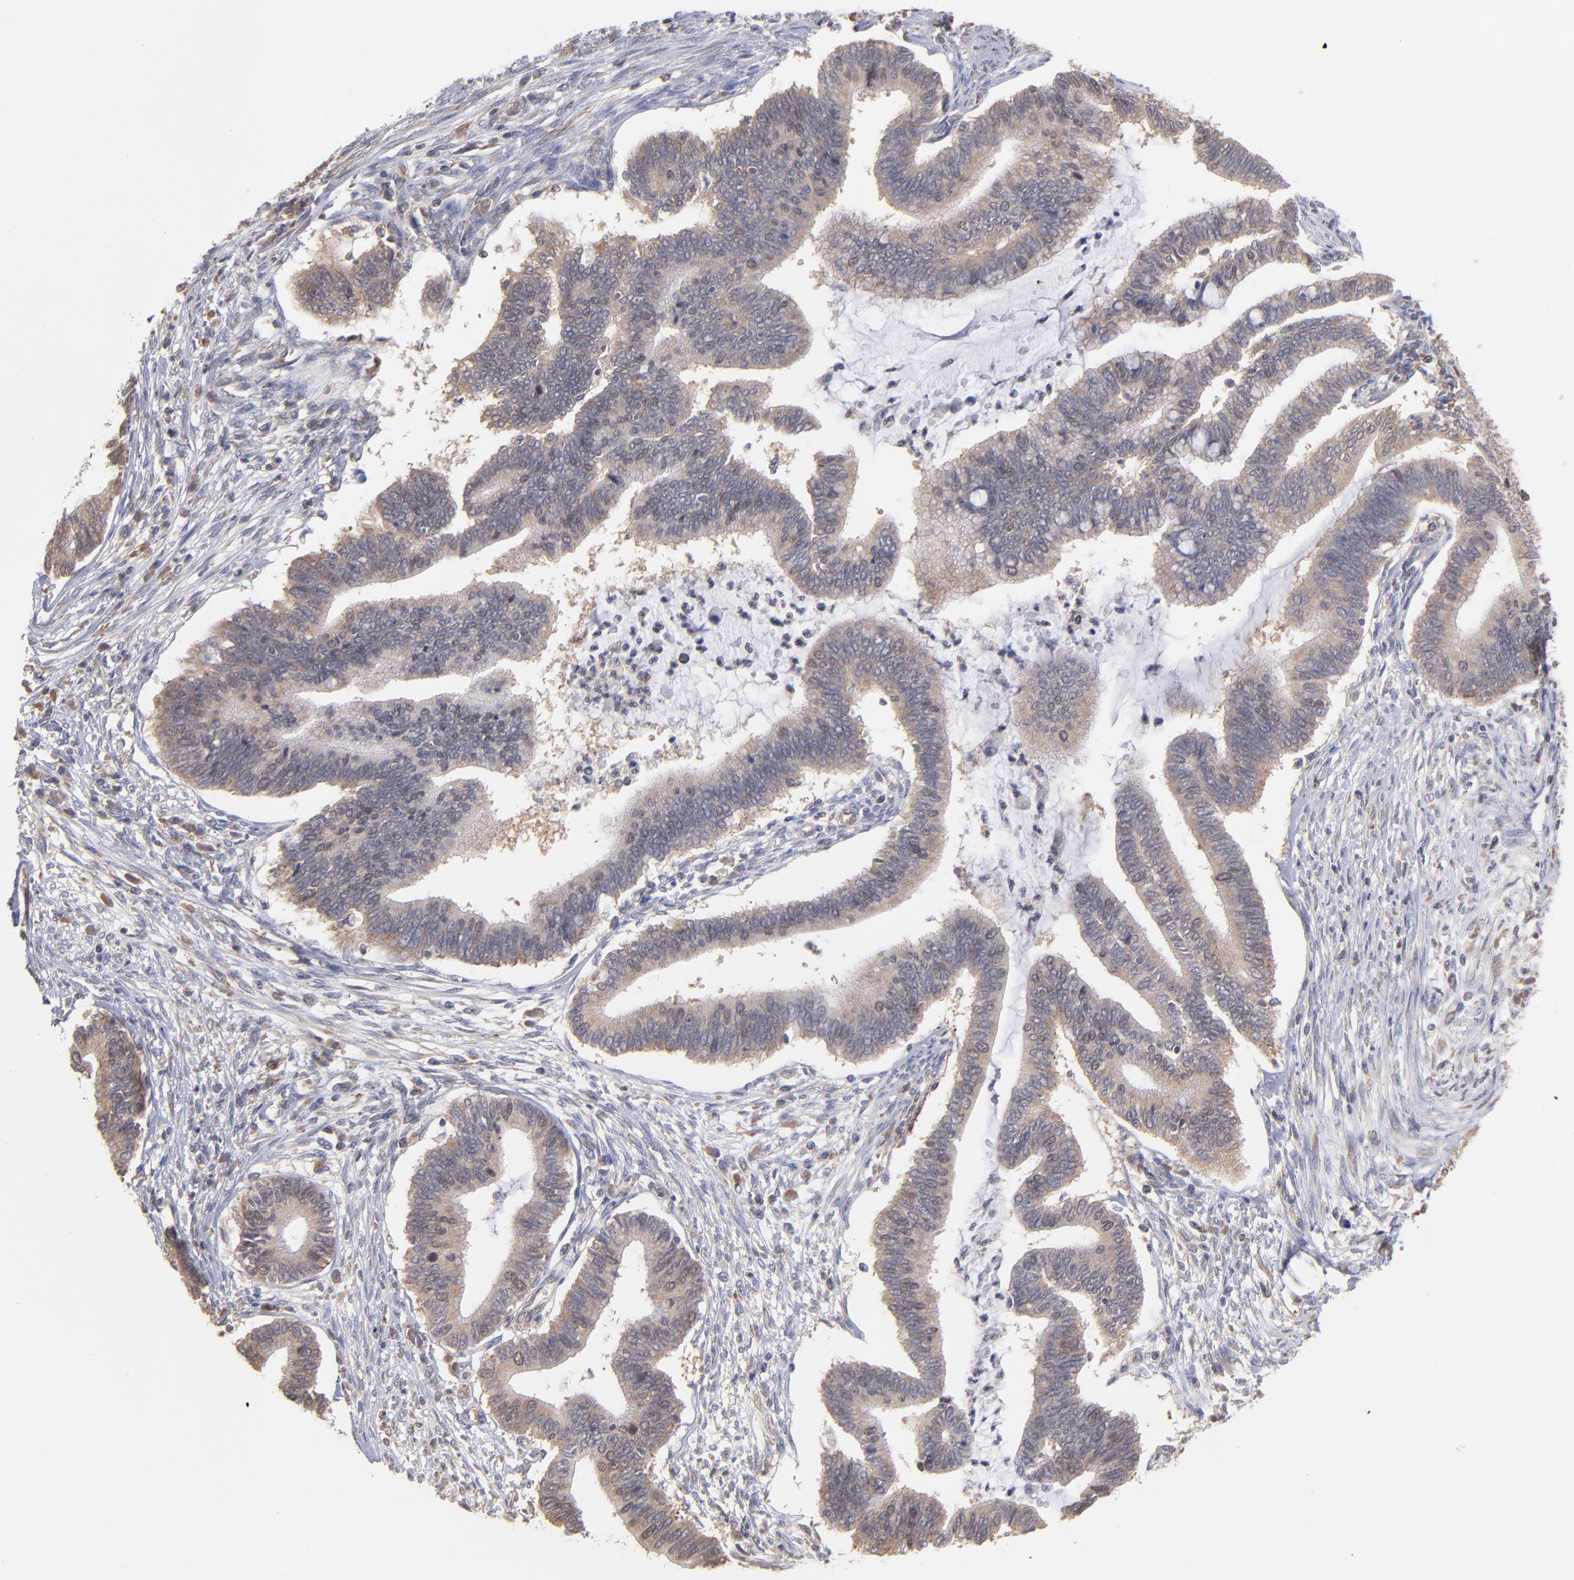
{"staining": {"intensity": "weak", "quantity": ">75%", "location": "cytoplasmic/membranous"}, "tissue": "cervical cancer", "cell_type": "Tumor cells", "image_type": "cancer", "snomed": [{"axis": "morphology", "description": "Adenocarcinoma, NOS"}, {"axis": "topography", "description": "Cervix"}], "caption": "Immunohistochemistry (IHC) image of cervical cancer (adenocarcinoma) stained for a protein (brown), which shows low levels of weak cytoplasmic/membranous staining in about >75% of tumor cells.", "gene": "MAPRE1", "patient": {"sex": "female", "age": 36}}